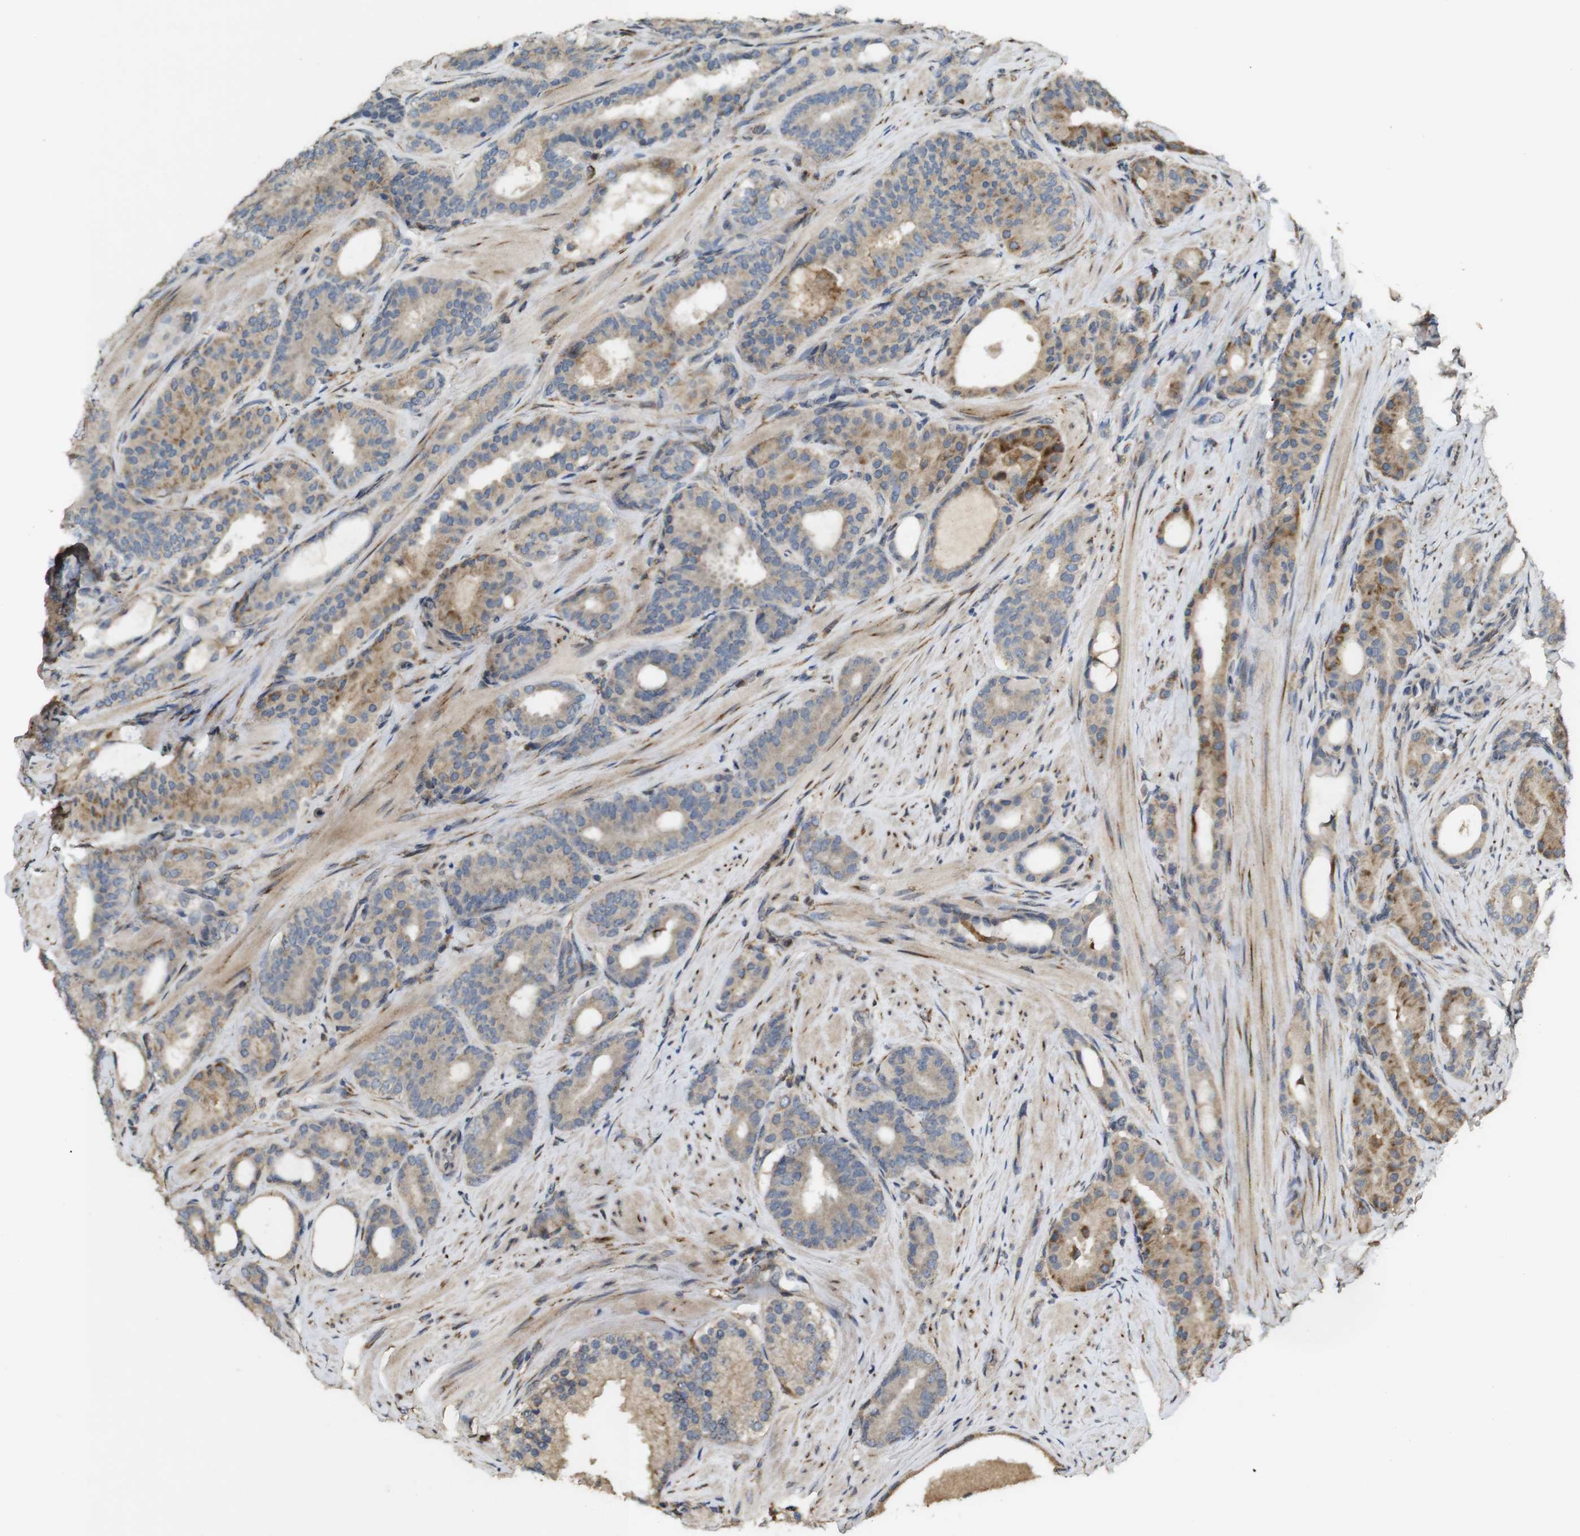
{"staining": {"intensity": "moderate", "quantity": "25%-75%", "location": "cytoplasmic/membranous"}, "tissue": "prostate cancer", "cell_type": "Tumor cells", "image_type": "cancer", "snomed": [{"axis": "morphology", "description": "Adenocarcinoma, Low grade"}, {"axis": "topography", "description": "Prostate"}], "caption": "Prostate cancer was stained to show a protein in brown. There is medium levels of moderate cytoplasmic/membranous expression in about 25%-75% of tumor cells.", "gene": "ARHGAP24", "patient": {"sex": "male", "age": 63}}